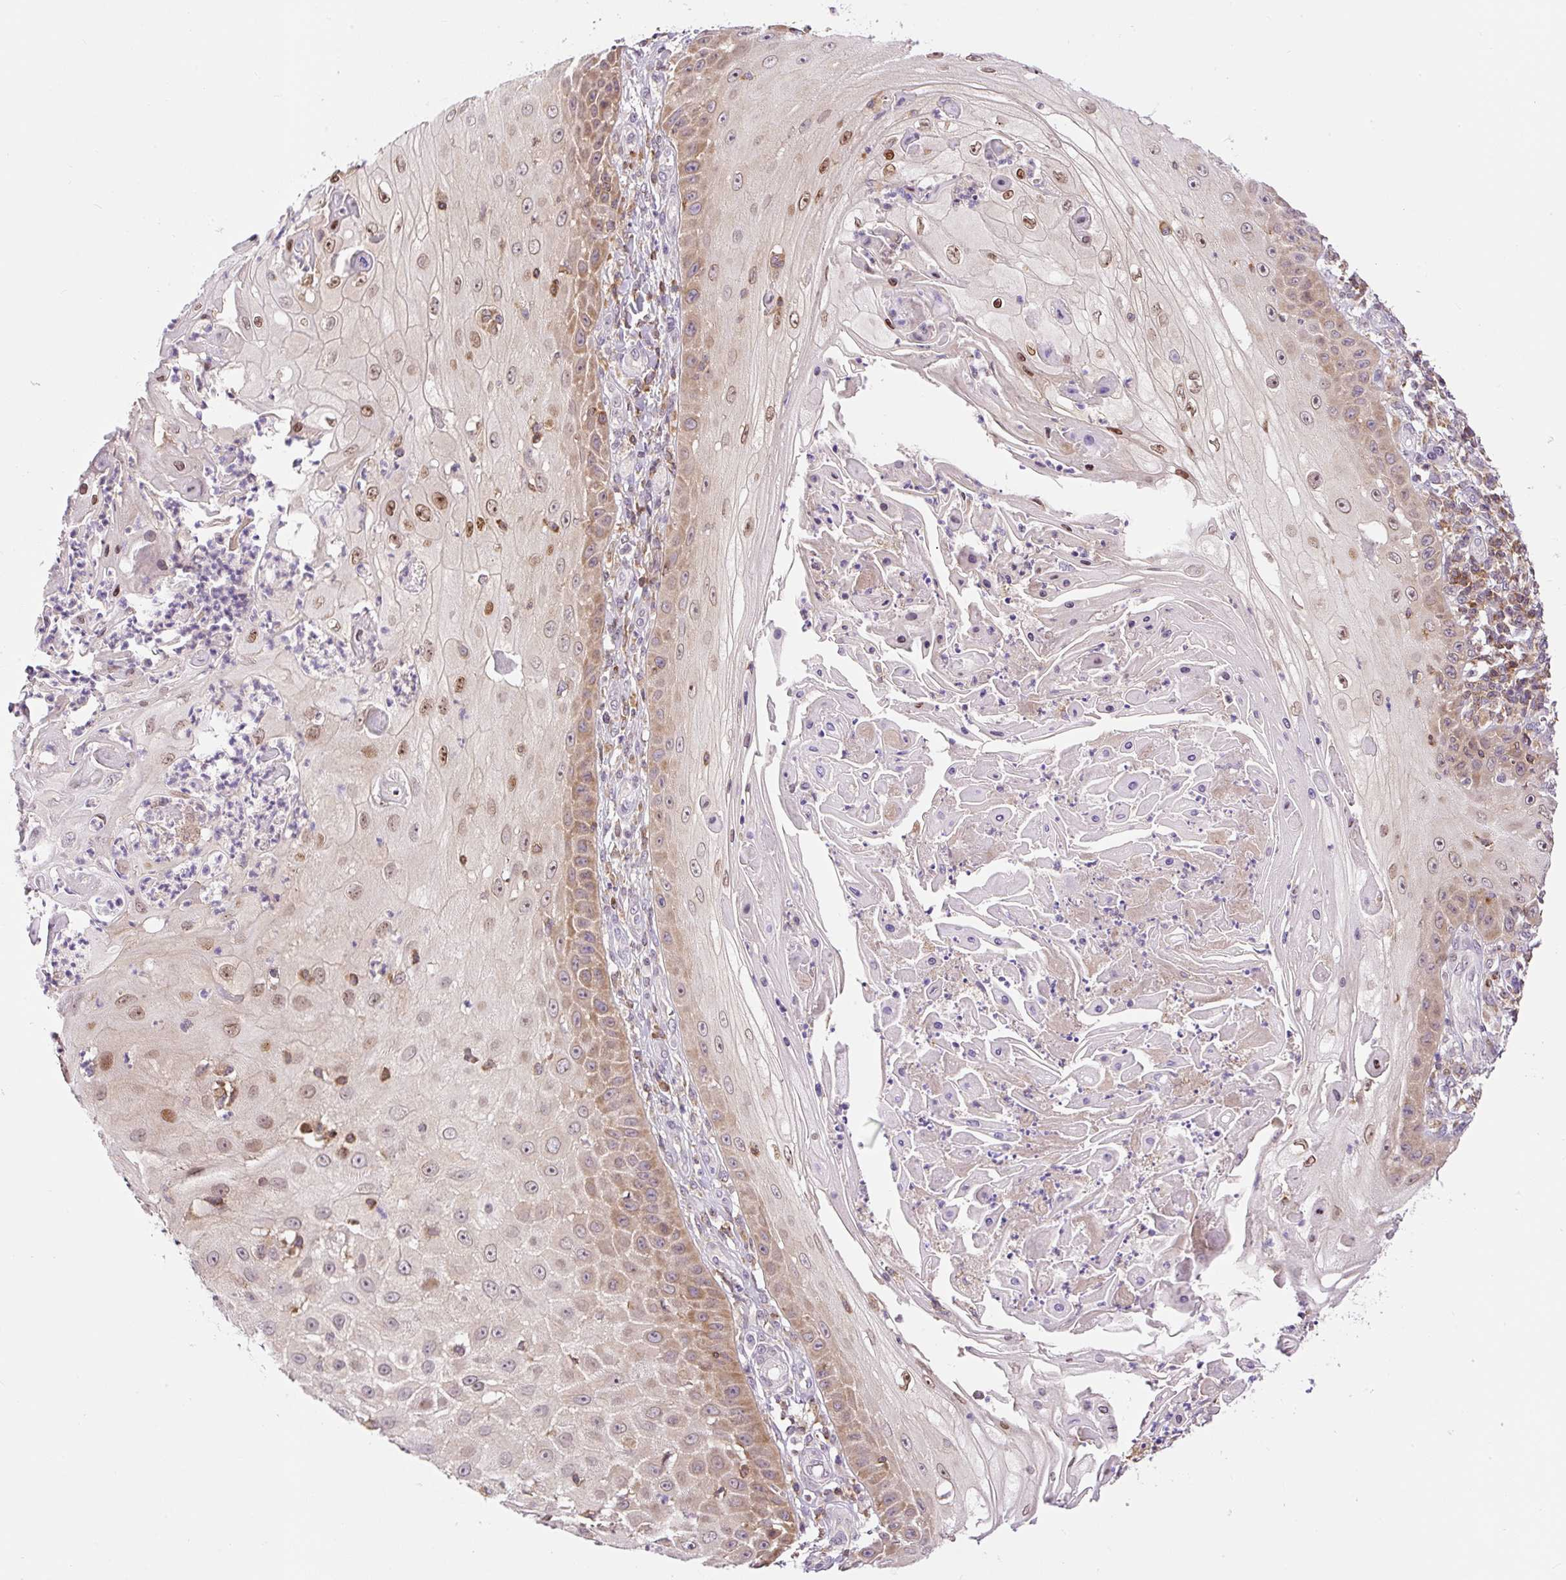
{"staining": {"intensity": "moderate", "quantity": "25%-75%", "location": "cytoplasmic/membranous,nuclear"}, "tissue": "skin cancer", "cell_type": "Tumor cells", "image_type": "cancer", "snomed": [{"axis": "morphology", "description": "Squamous cell carcinoma, NOS"}, {"axis": "topography", "description": "Skin"}], "caption": "There is medium levels of moderate cytoplasmic/membranous and nuclear staining in tumor cells of skin cancer (squamous cell carcinoma), as demonstrated by immunohistochemical staining (brown color).", "gene": "CARD11", "patient": {"sex": "male", "age": 70}}